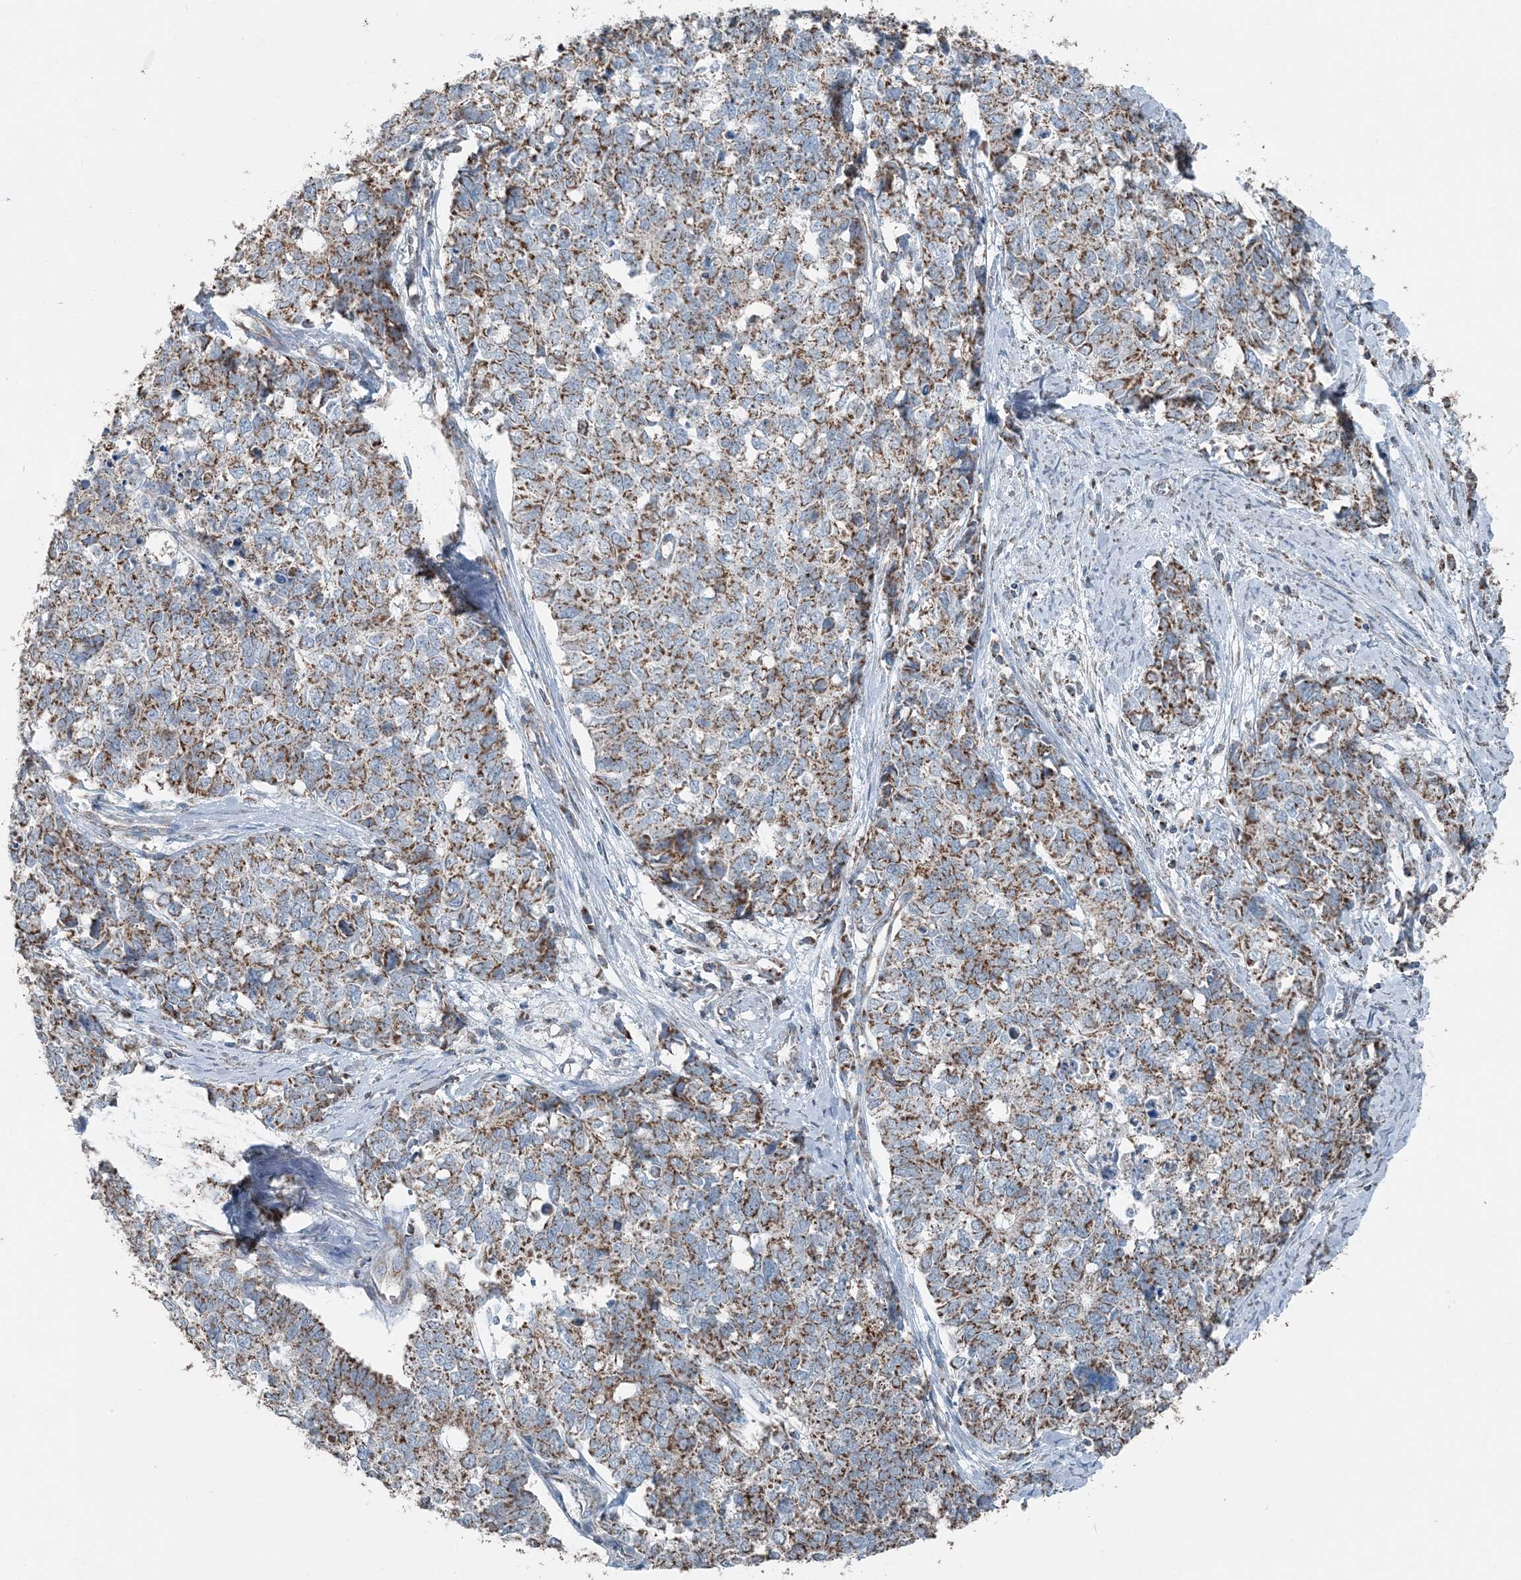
{"staining": {"intensity": "moderate", "quantity": ">75%", "location": "cytoplasmic/membranous"}, "tissue": "cervical cancer", "cell_type": "Tumor cells", "image_type": "cancer", "snomed": [{"axis": "morphology", "description": "Squamous cell carcinoma, NOS"}, {"axis": "topography", "description": "Cervix"}], "caption": "About >75% of tumor cells in cervical cancer (squamous cell carcinoma) exhibit moderate cytoplasmic/membranous protein positivity as visualized by brown immunohistochemical staining.", "gene": "SUCLG1", "patient": {"sex": "female", "age": 63}}